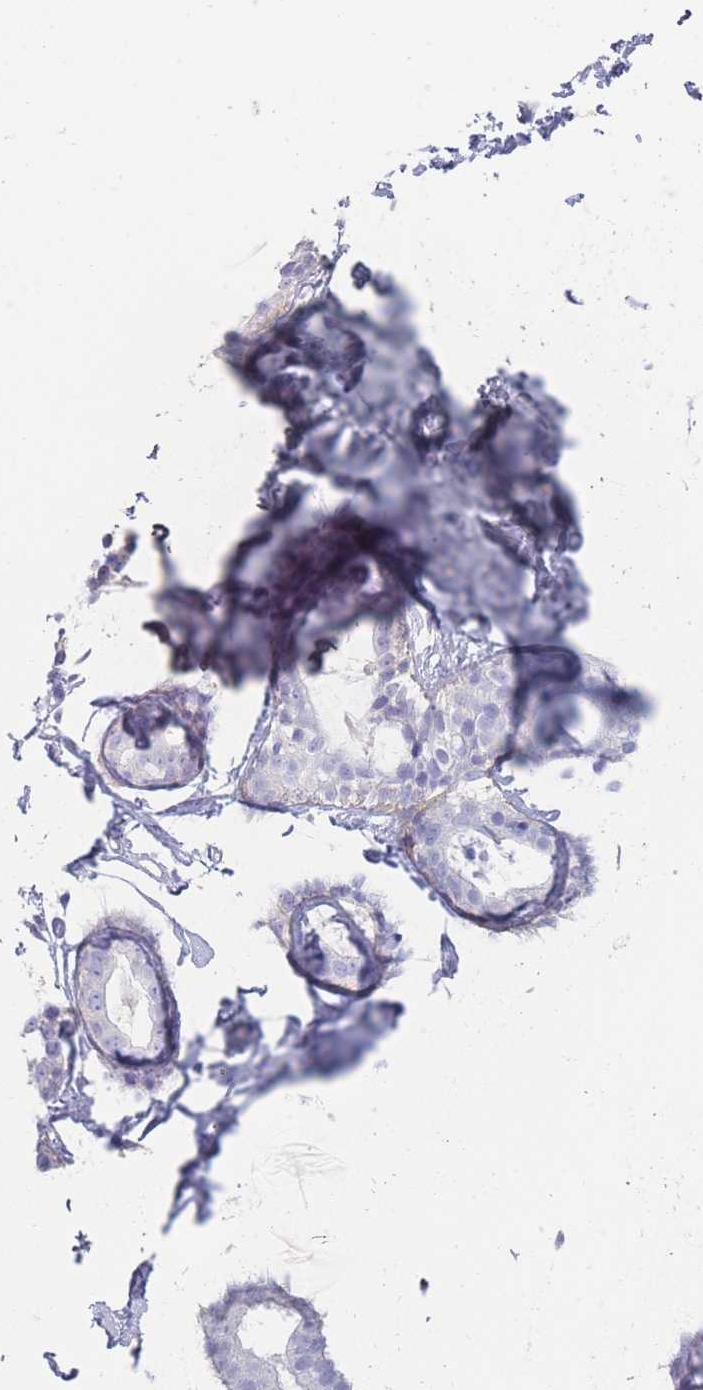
{"staining": {"intensity": "negative", "quantity": "none", "location": "none"}, "tissue": "breast", "cell_type": "Glandular cells", "image_type": "normal", "snomed": [{"axis": "morphology", "description": "Normal tissue, NOS"}, {"axis": "morphology", "description": "Adenoma, NOS"}, {"axis": "topography", "description": "Breast"}], "caption": "Immunohistochemistry (IHC) of benign breast shows no positivity in glandular cells.", "gene": "RHBG", "patient": {"sex": "female", "age": 23}}